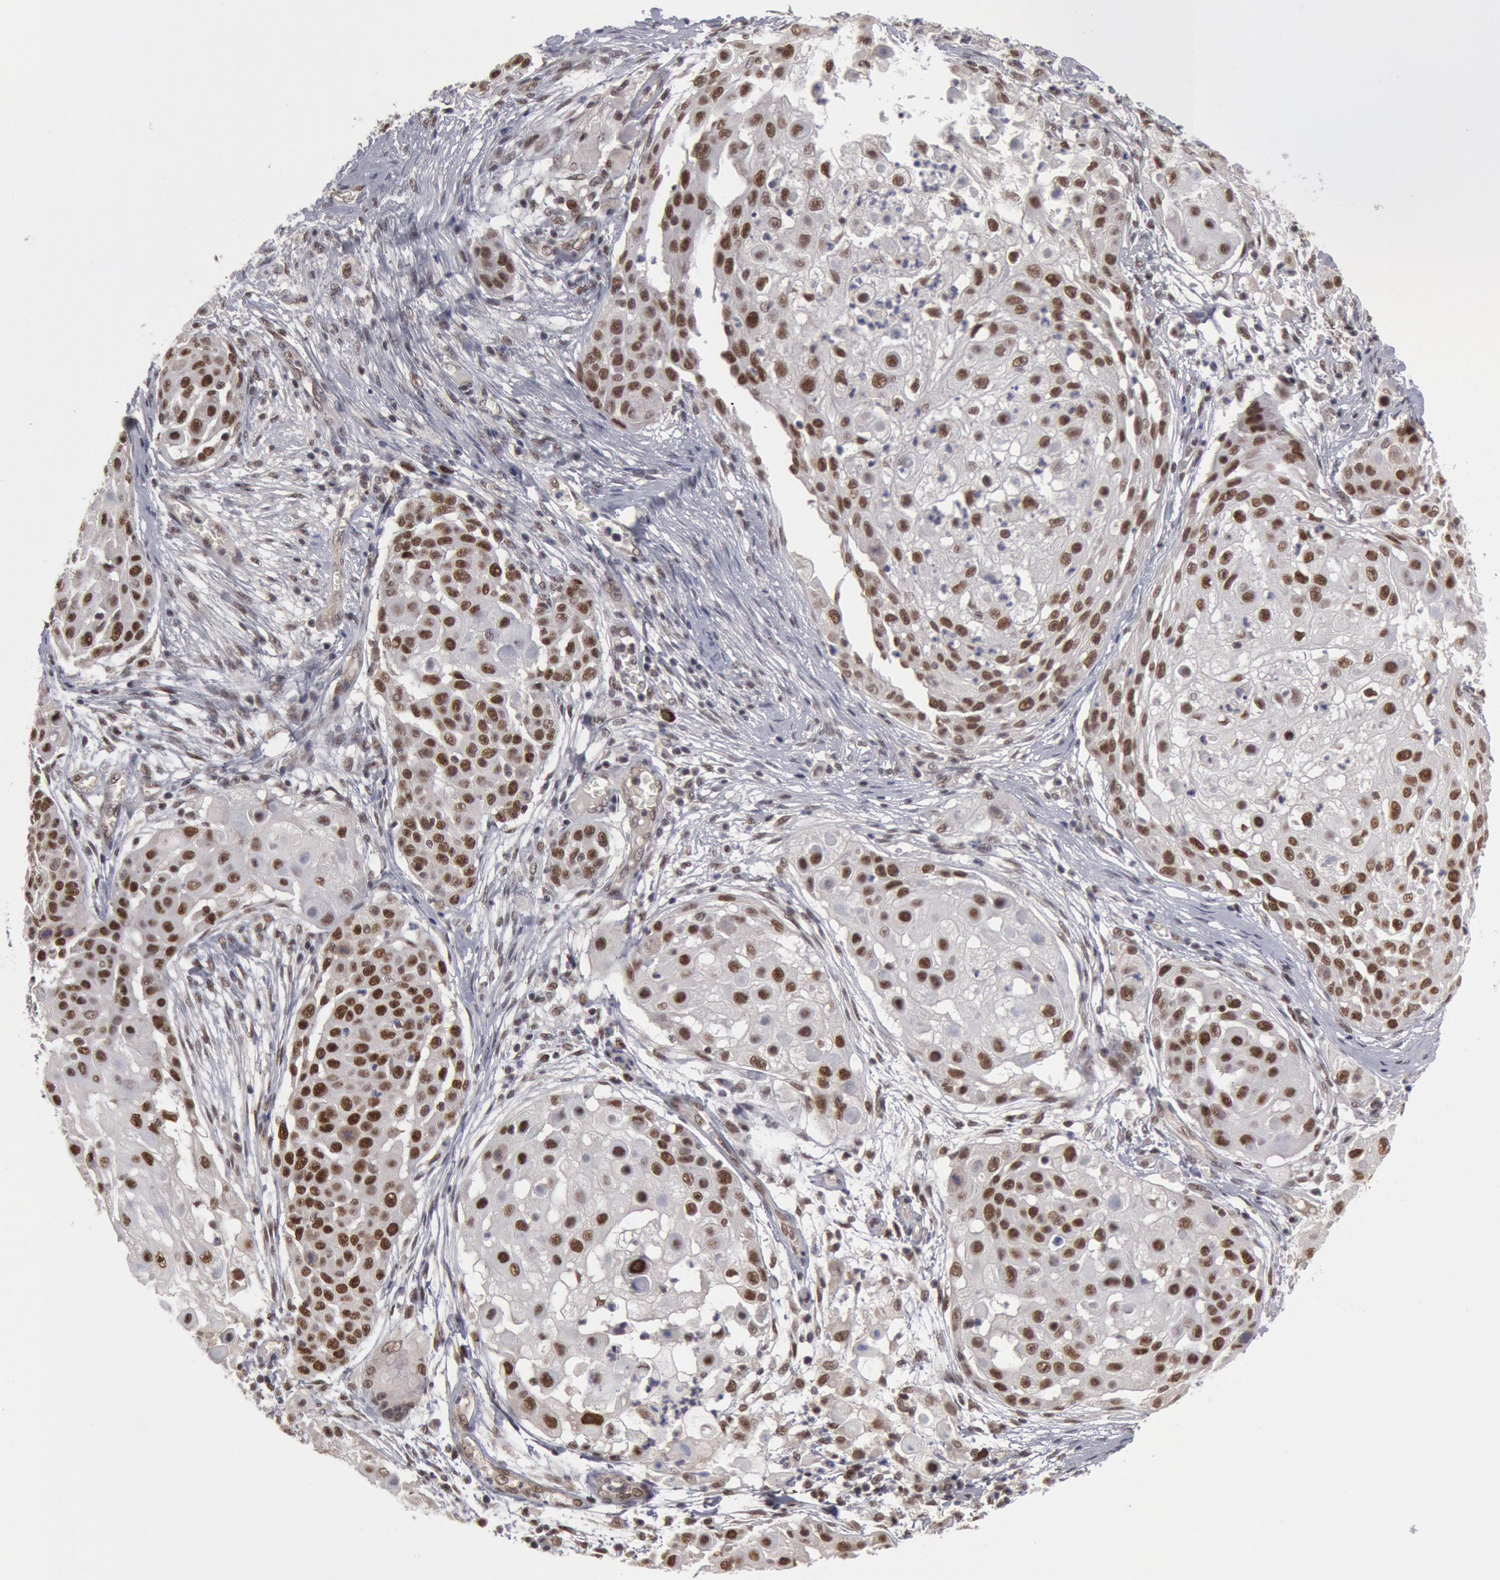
{"staining": {"intensity": "moderate", "quantity": "25%-75%", "location": "nuclear"}, "tissue": "skin cancer", "cell_type": "Tumor cells", "image_type": "cancer", "snomed": [{"axis": "morphology", "description": "Squamous cell carcinoma, NOS"}, {"axis": "topography", "description": "Skin"}], "caption": "Approximately 25%-75% of tumor cells in skin cancer show moderate nuclear protein positivity as visualized by brown immunohistochemical staining.", "gene": "PPP4R3B", "patient": {"sex": "female", "age": 57}}